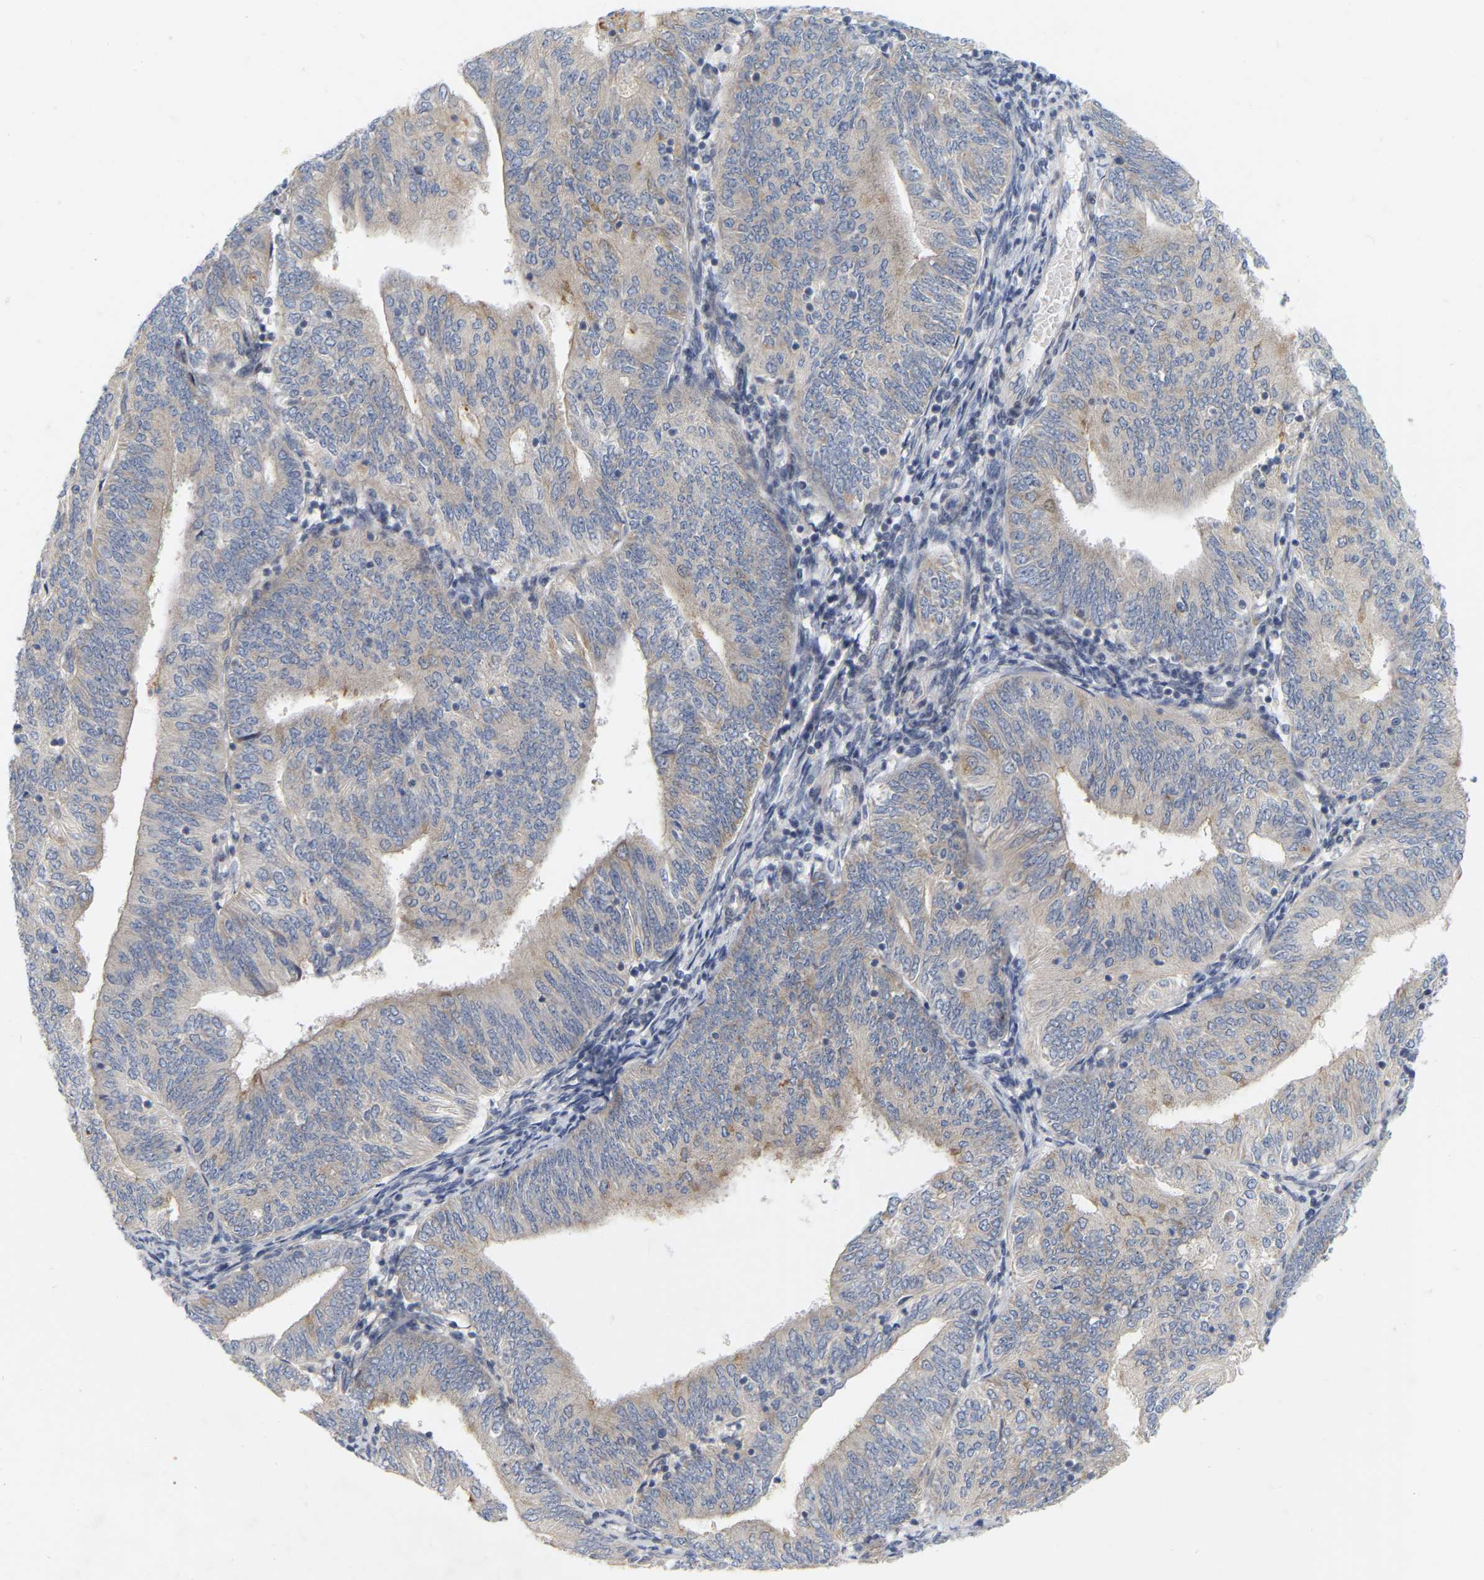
{"staining": {"intensity": "moderate", "quantity": "<25%", "location": "cytoplasmic/membranous"}, "tissue": "endometrial cancer", "cell_type": "Tumor cells", "image_type": "cancer", "snomed": [{"axis": "morphology", "description": "Adenocarcinoma, NOS"}, {"axis": "topography", "description": "Endometrium"}], "caption": "Endometrial cancer tissue shows moderate cytoplasmic/membranous positivity in about <25% of tumor cells, visualized by immunohistochemistry.", "gene": "MINDY4", "patient": {"sex": "female", "age": 58}}